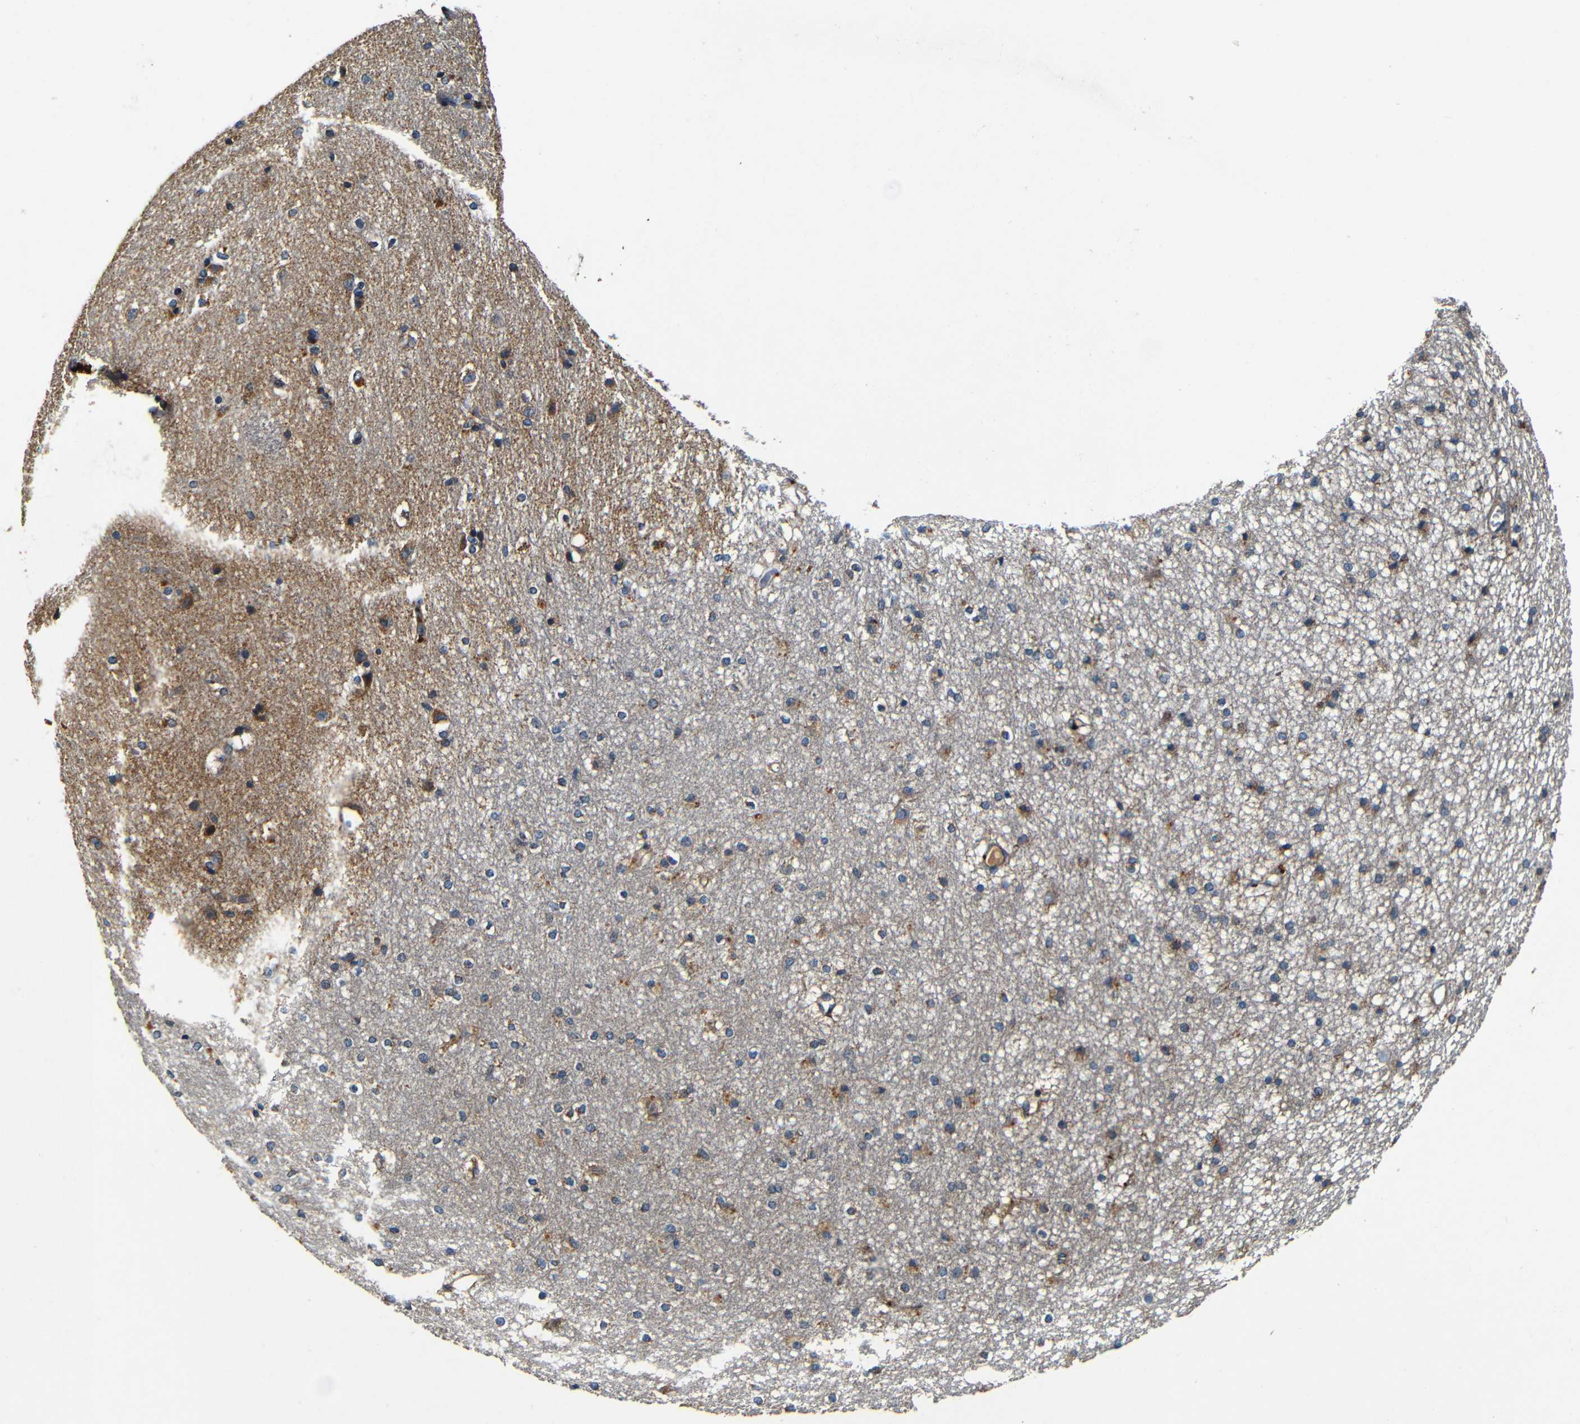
{"staining": {"intensity": "moderate", "quantity": "25%-75%", "location": "cytoplasmic/membranous"}, "tissue": "caudate", "cell_type": "Glial cells", "image_type": "normal", "snomed": [{"axis": "morphology", "description": "Normal tissue, NOS"}, {"axis": "topography", "description": "Lateral ventricle wall"}], "caption": "Moderate cytoplasmic/membranous protein positivity is seen in approximately 25%-75% of glial cells in caudate. (brown staining indicates protein expression, while blue staining denotes nuclei).", "gene": "MTX1", "patient": {"sex": "female", "age": 19}}